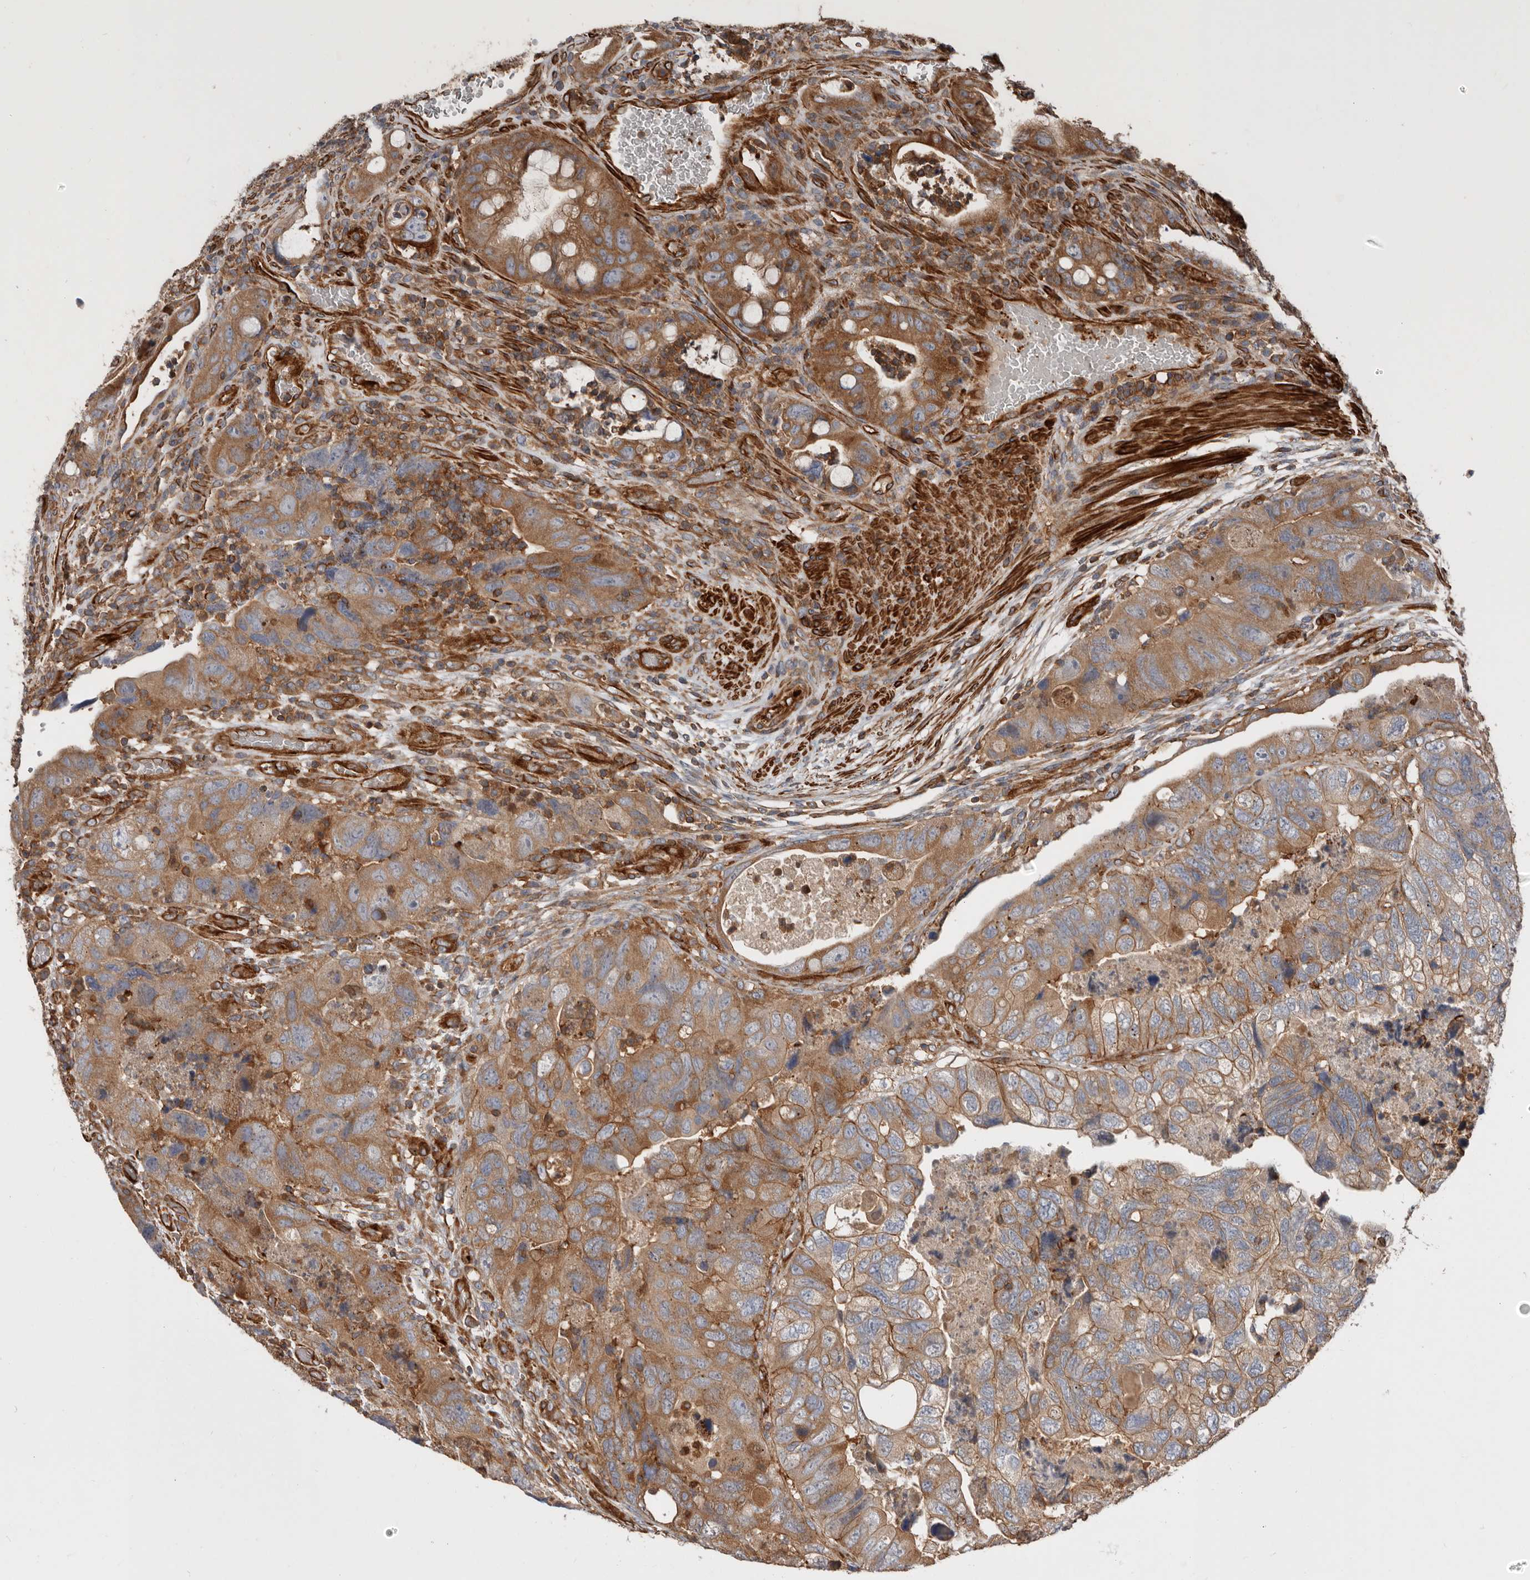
{"staining": {"intensity": "moderate", "quantity": ">75%", "location": "cytoplasmic/membranous"}, "tissue": "colorectal cancer", "cell_type": "Tumor cells", "image_type": "cancer", "snomed": [{"axis": "morphology", "description": "Adenocarcinoma, NOS"}, {"axis": "topography", "description": "Rectum"}], "caption": "A micrograph of human colorectal adenocarcinoma stained for a protein reveals moderate cytoplasmic/membranous brown staining in tumor cells.", "gene": "TMC7", "patient": {"sex": "male", "age": 63}}